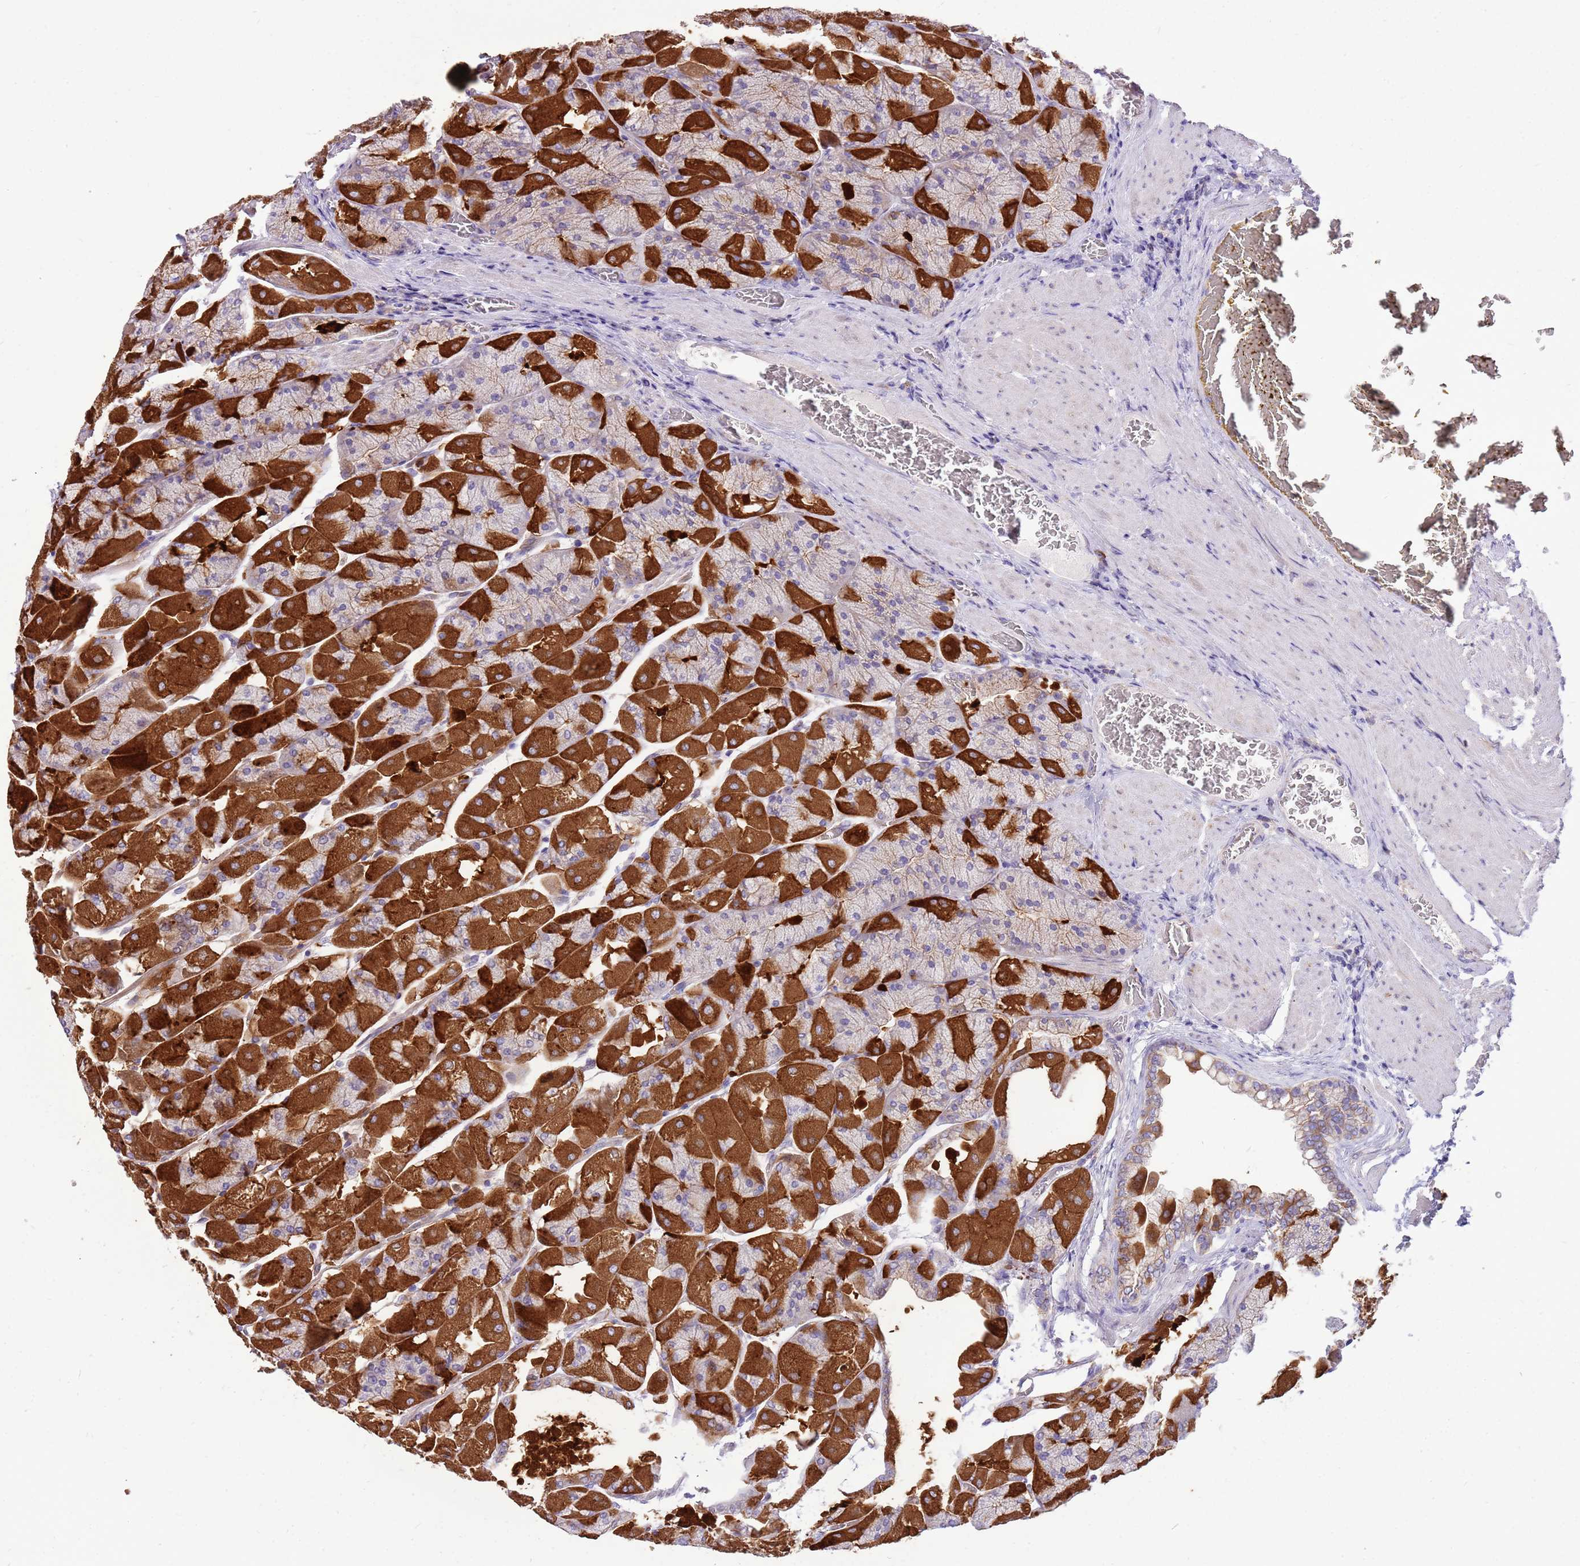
{"staining": {"intensity": "strong", "quantity": "25%-75%", "location": "cytoplasmic/membranous"}, "tissue": "stomach", "cell_type": "Glandular cells", "image_type": "normal", "snomed": [{"axis": "morphology", "description": "Normal tissue, NOS"}, {"axis": "topography", "description": "Stomach"}], "caption": "Stomach stained for a protein (brown) demonstrates strong cytoplasmic/membranous positive expression in approximately 25%-75% of glandular cells.", "gene": "WDR90", "patient": {"sex": "female", "age": 61}}